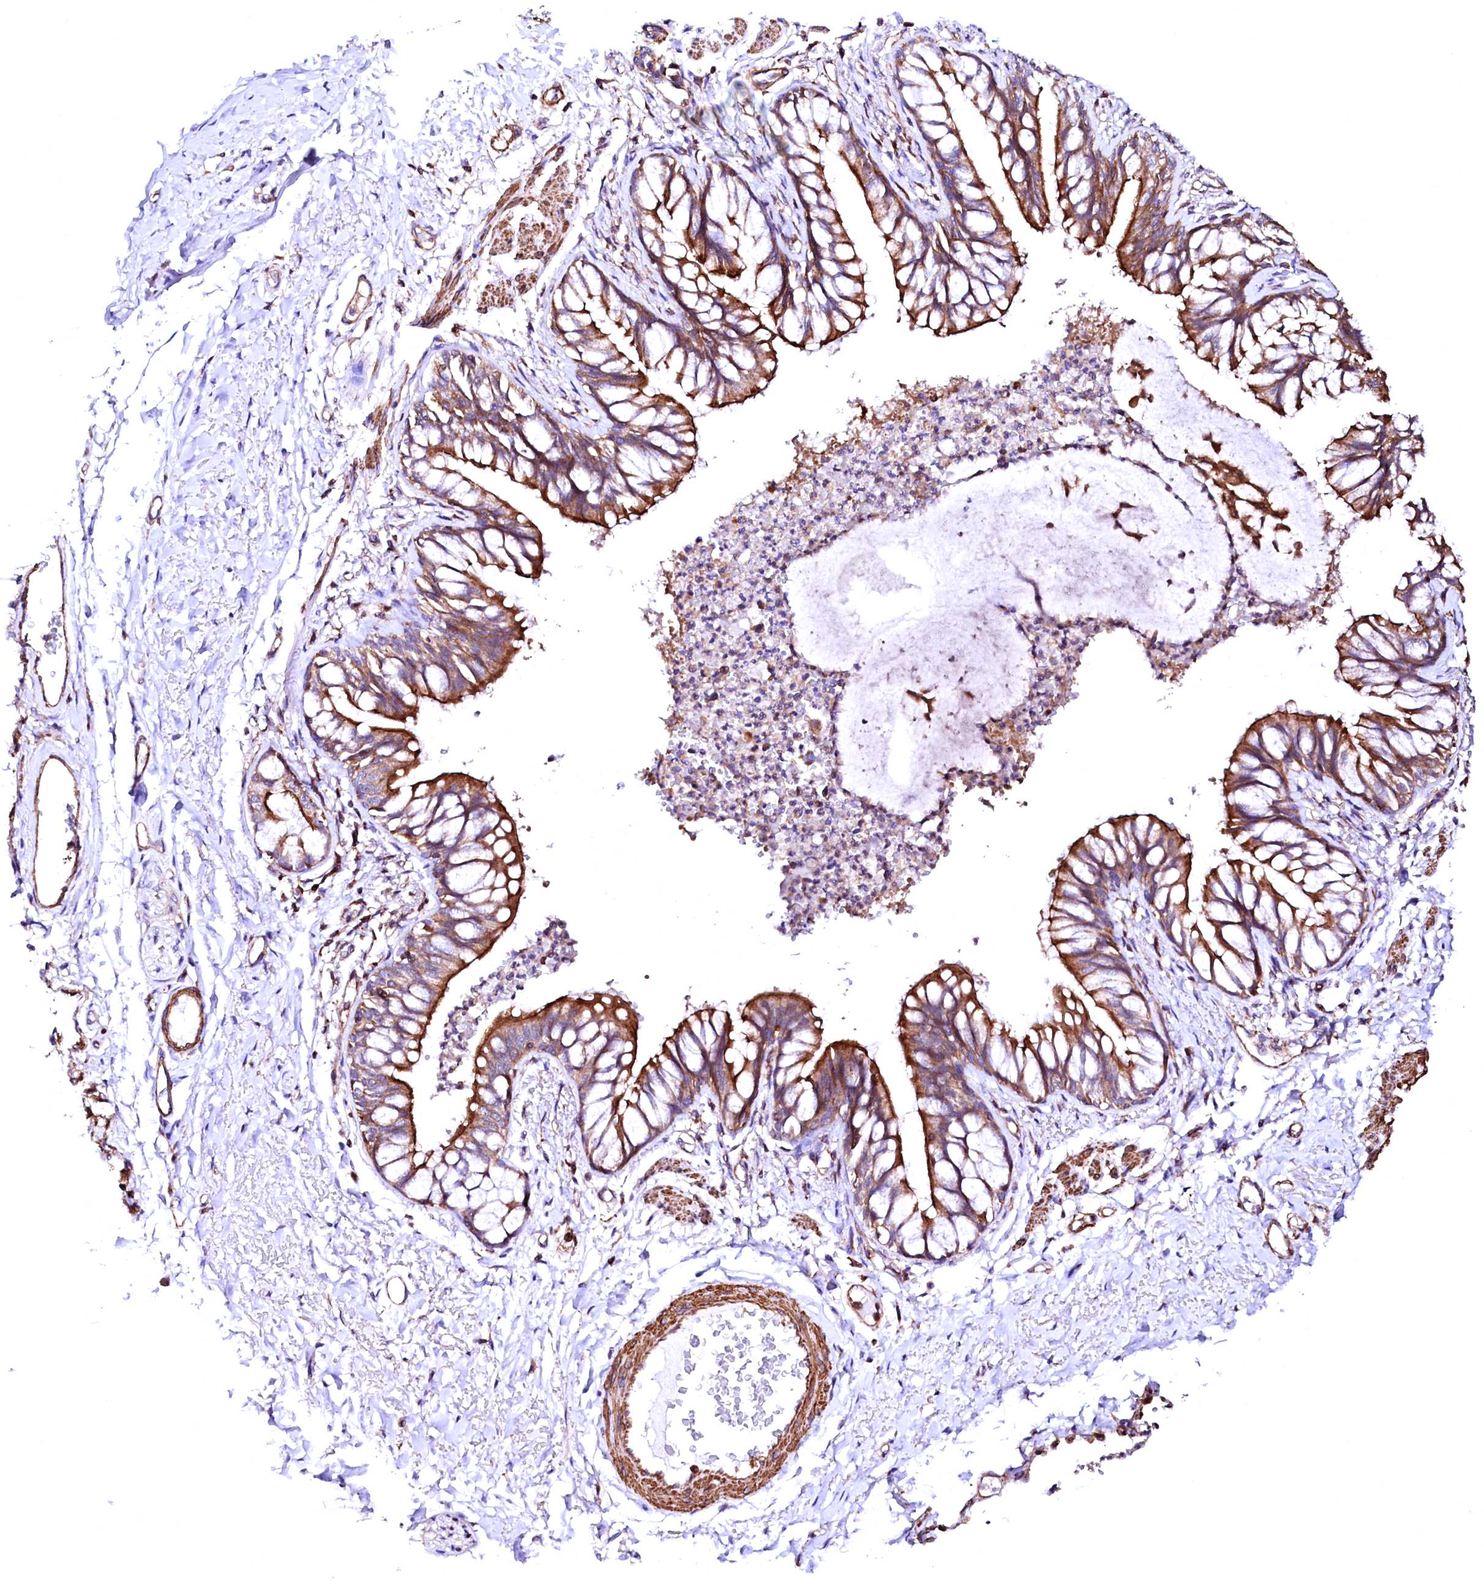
{"staining": {"intensity": "strong", "quantity": ">75%", "location": "cytoplasmic/membranous"}, "tissue": "bronchus", "cell_type": "Respiratory epithelial cells", "image_type": "normal", "snomed": [{"axis": "morphology", "description": "Normal tissue, NOS"}, {"axis": "topography", "description": "Cartilage tissue"}, {"axis": "topography", "description": "Bronchus"}, {"axis": "topography", "description": "Lung"}], "caption": "This micrograph reveals benign bronchus stained with IHC to label a protein in brown. The cytoplasmic/membranous of respiratory epithelial cells show strong positivity for the protein. Nuclei are counter-stained blue.", "gene": "GPR176", "patient": {"sex": "female", "age": 49}}